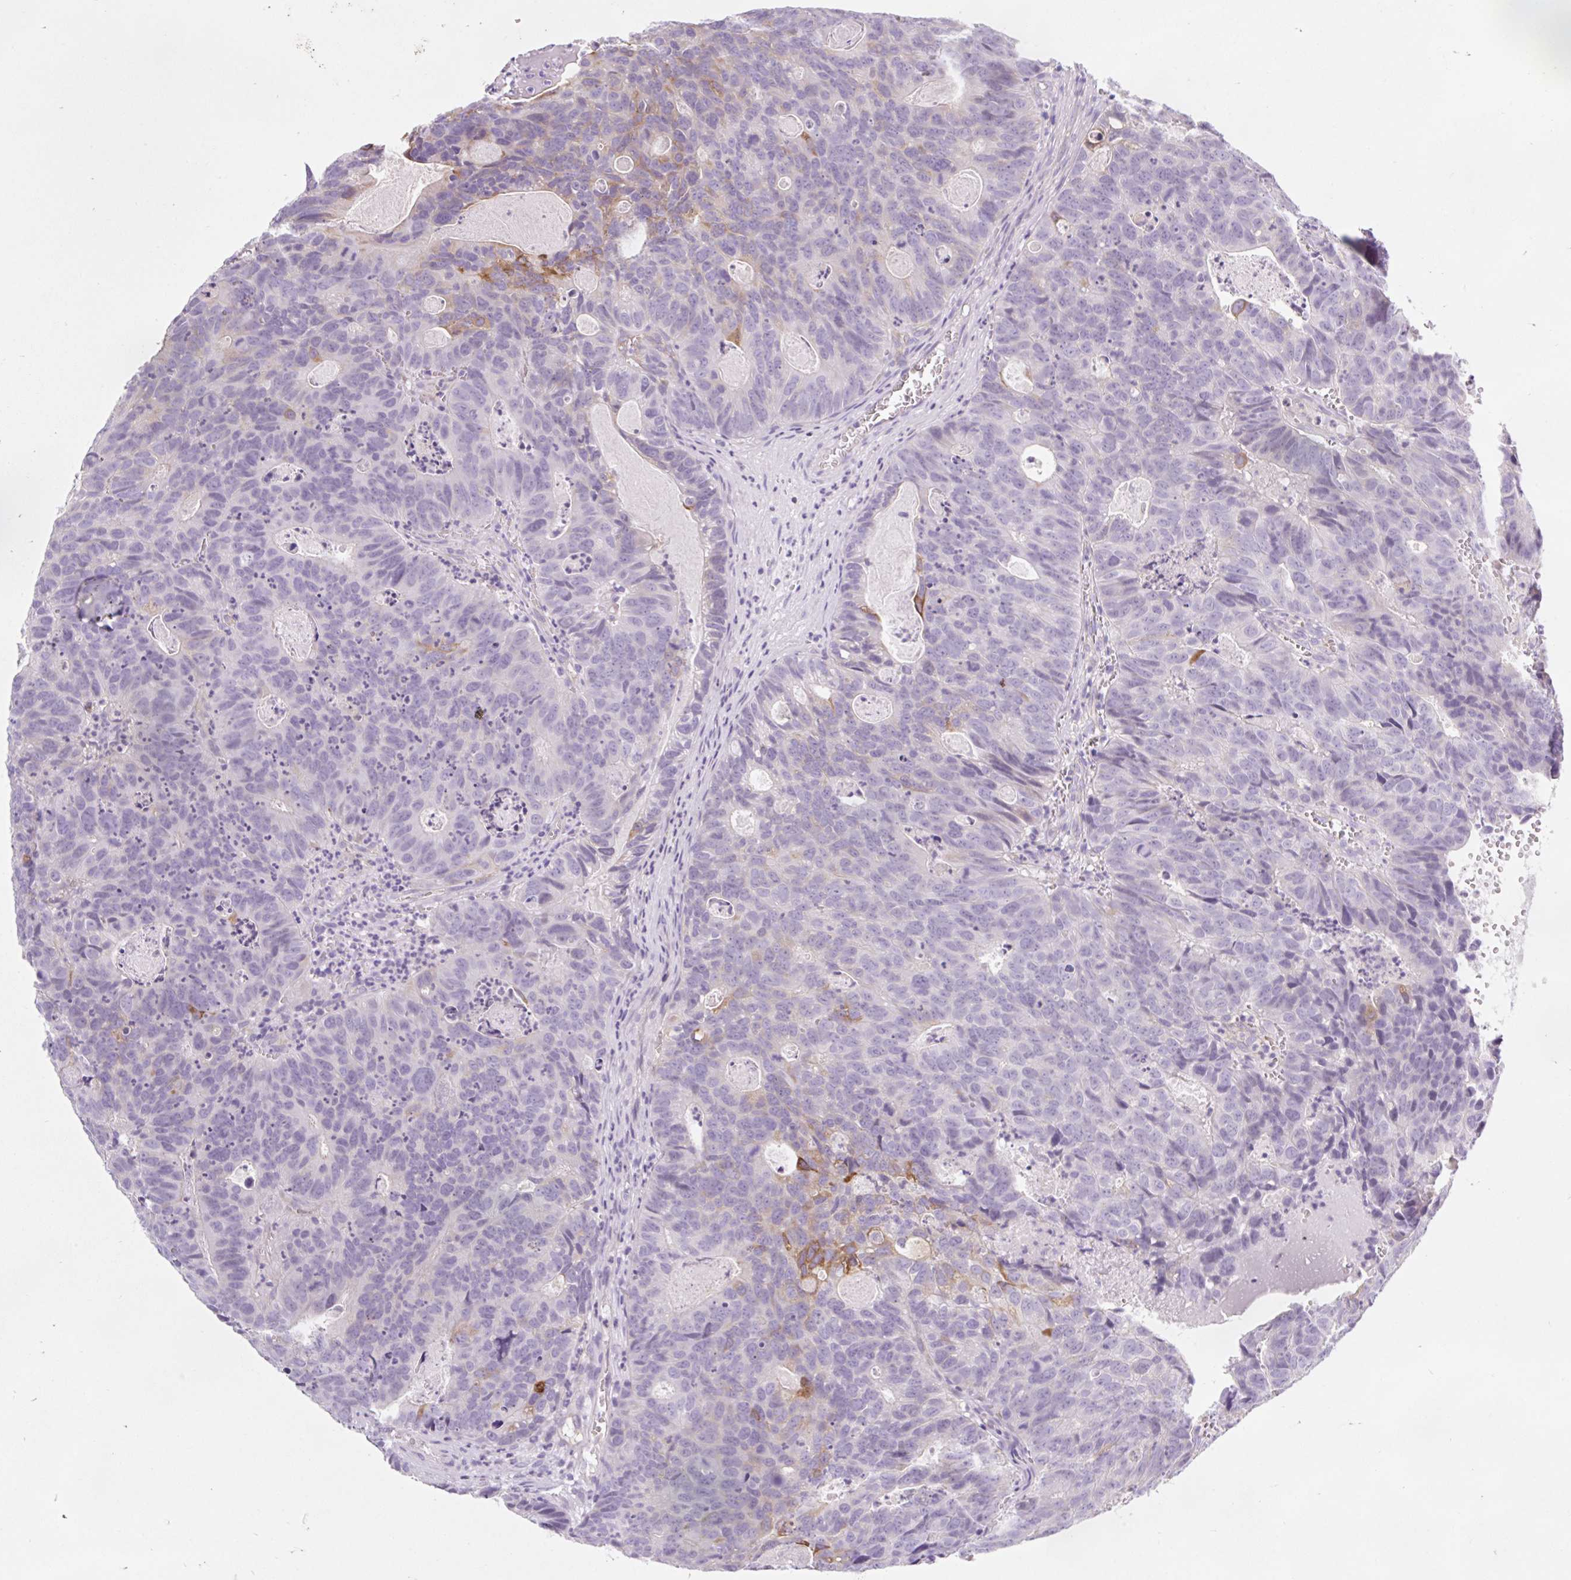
{"staining": {"intensity": "moderate", "quantity": "<25%", "location": "cytoplasmic/membranous"}, "tissue": "head and neck cancer", "cell_type": "Tumor cells", "image_type": "cancer", "snomed": [{"axis": "morphology", "description": "Adenocarcinoma, NOS"}, {"axis": "topography", "description": "Head-Neck"}], "caption": "Brown immunohistochemical staining in human head and neck adenocarcinoma displays moderate cytoplasmic/membranous staining in approximately <25% of tumor cells. Ihc stains the protein in brown and the nuclei are stained blue.", "gene": "BCAS1", "patient": {"sex": "male", "age": 62}}